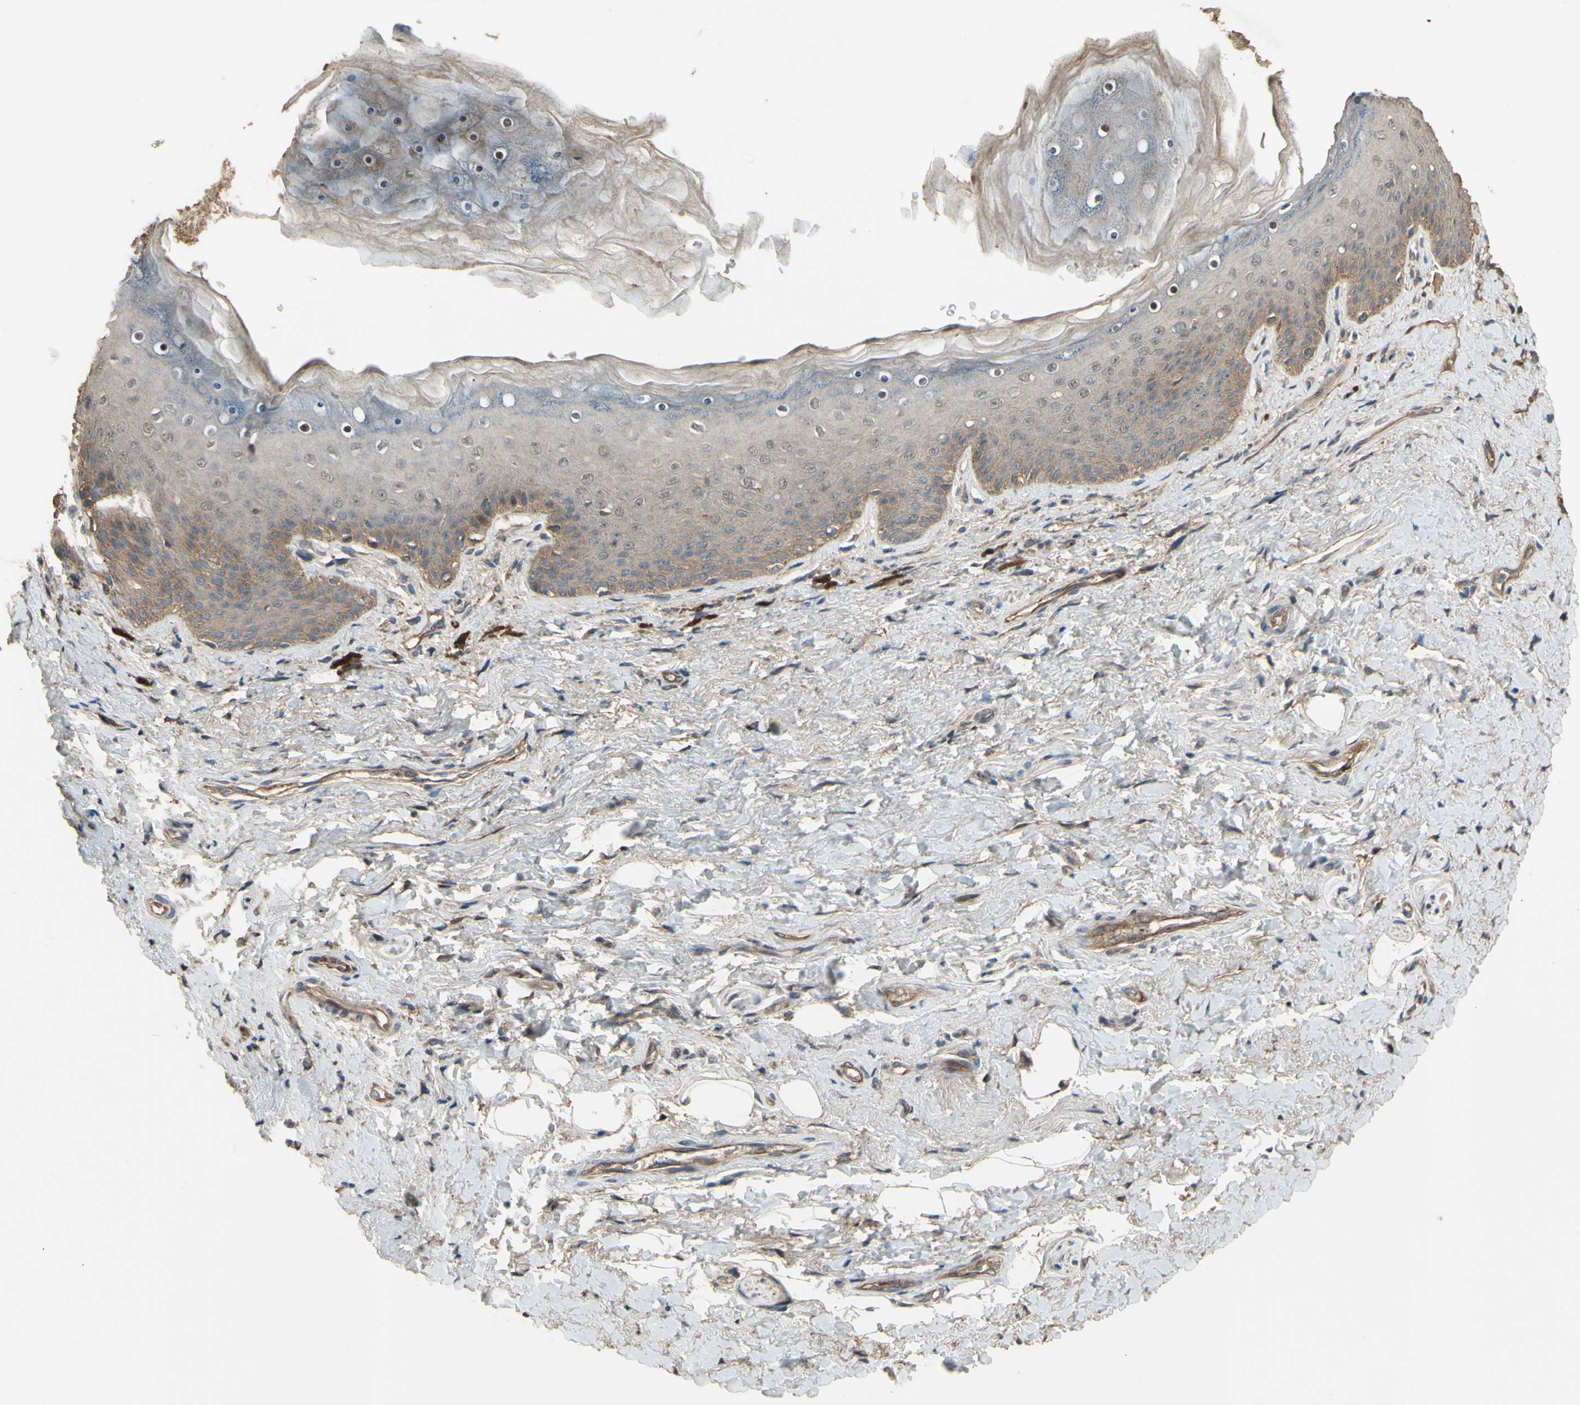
{"staining": {"intensity": "moderate", "quantity": "25%-75%", "location": "cytoplasmic/membranous"}, "tissue": "skin", "cell_type": "Epidermal cells", "image_type": "normal", "snomed": [{"axis": "morphology", "description": "Normal tissue, NOS"}, {"axis": "topography", "description": "Anal"}], "caption": "Protein staining displays moderate cytoplasmic/membranous staining in approximately 25%-75% of epidermal cells in benign skin.", "gene": "SHROOM4", "patient": {"sex": "female", "age": 46}}